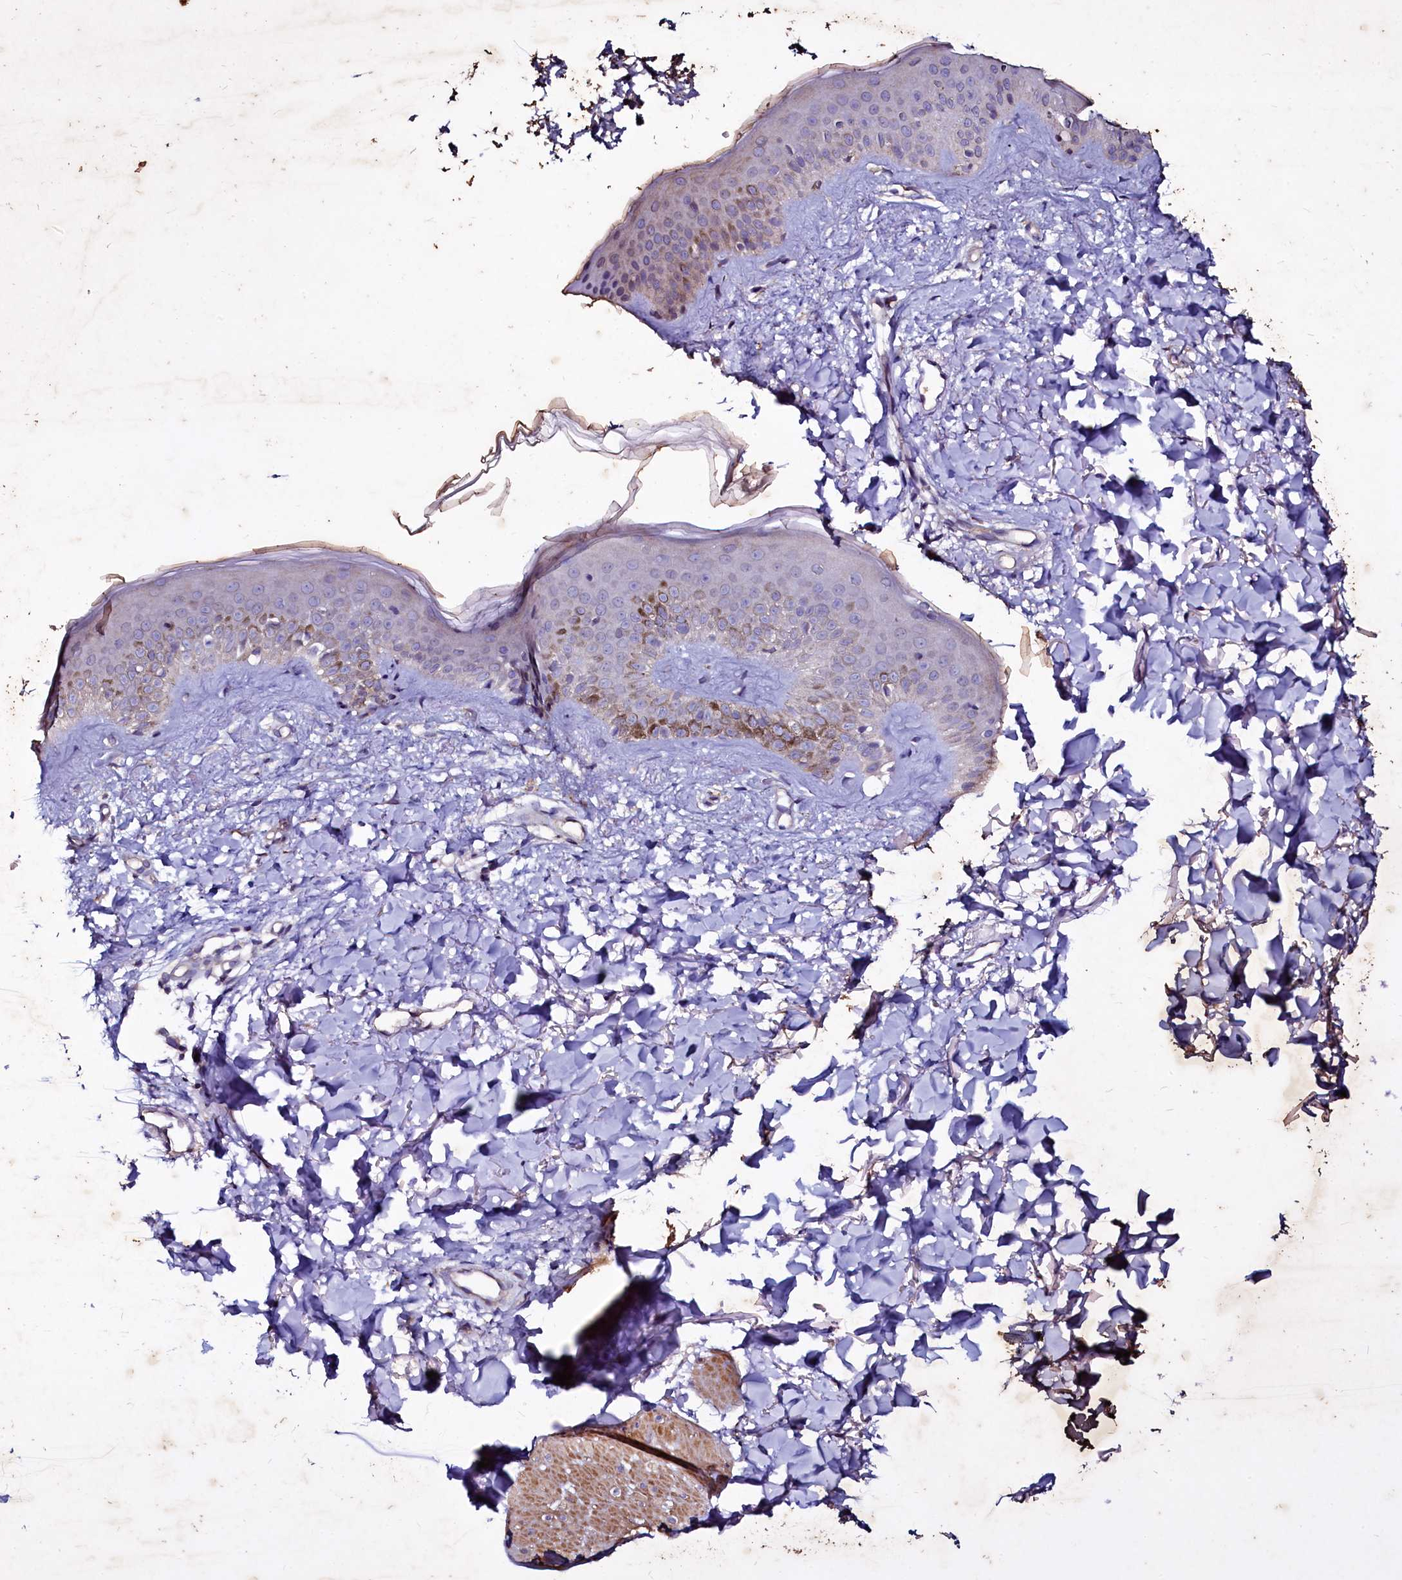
{"staining": {"intensity": "weak", "quantity": ">75%", "location": "cytoplasmic/membranous"}, "tissue": "skin", "cell_type": "Fibroblasts", "image_type": "normal", "snomed": [{"axis": "morphology", "description": "Normal tissue, NOS"}, {"axis": "topography", "description": "Skin"}], "caption": "Skin was stained to show a protein in brown. There is low levels of weak cytoplasmic/membranous staining in approximately >75% of fibroblasts. (brown staining indicates protein expression, while blue staining denotes nuclei).", "gene": "SELENOT", "patient": {"sex": "female", "age": 58}}